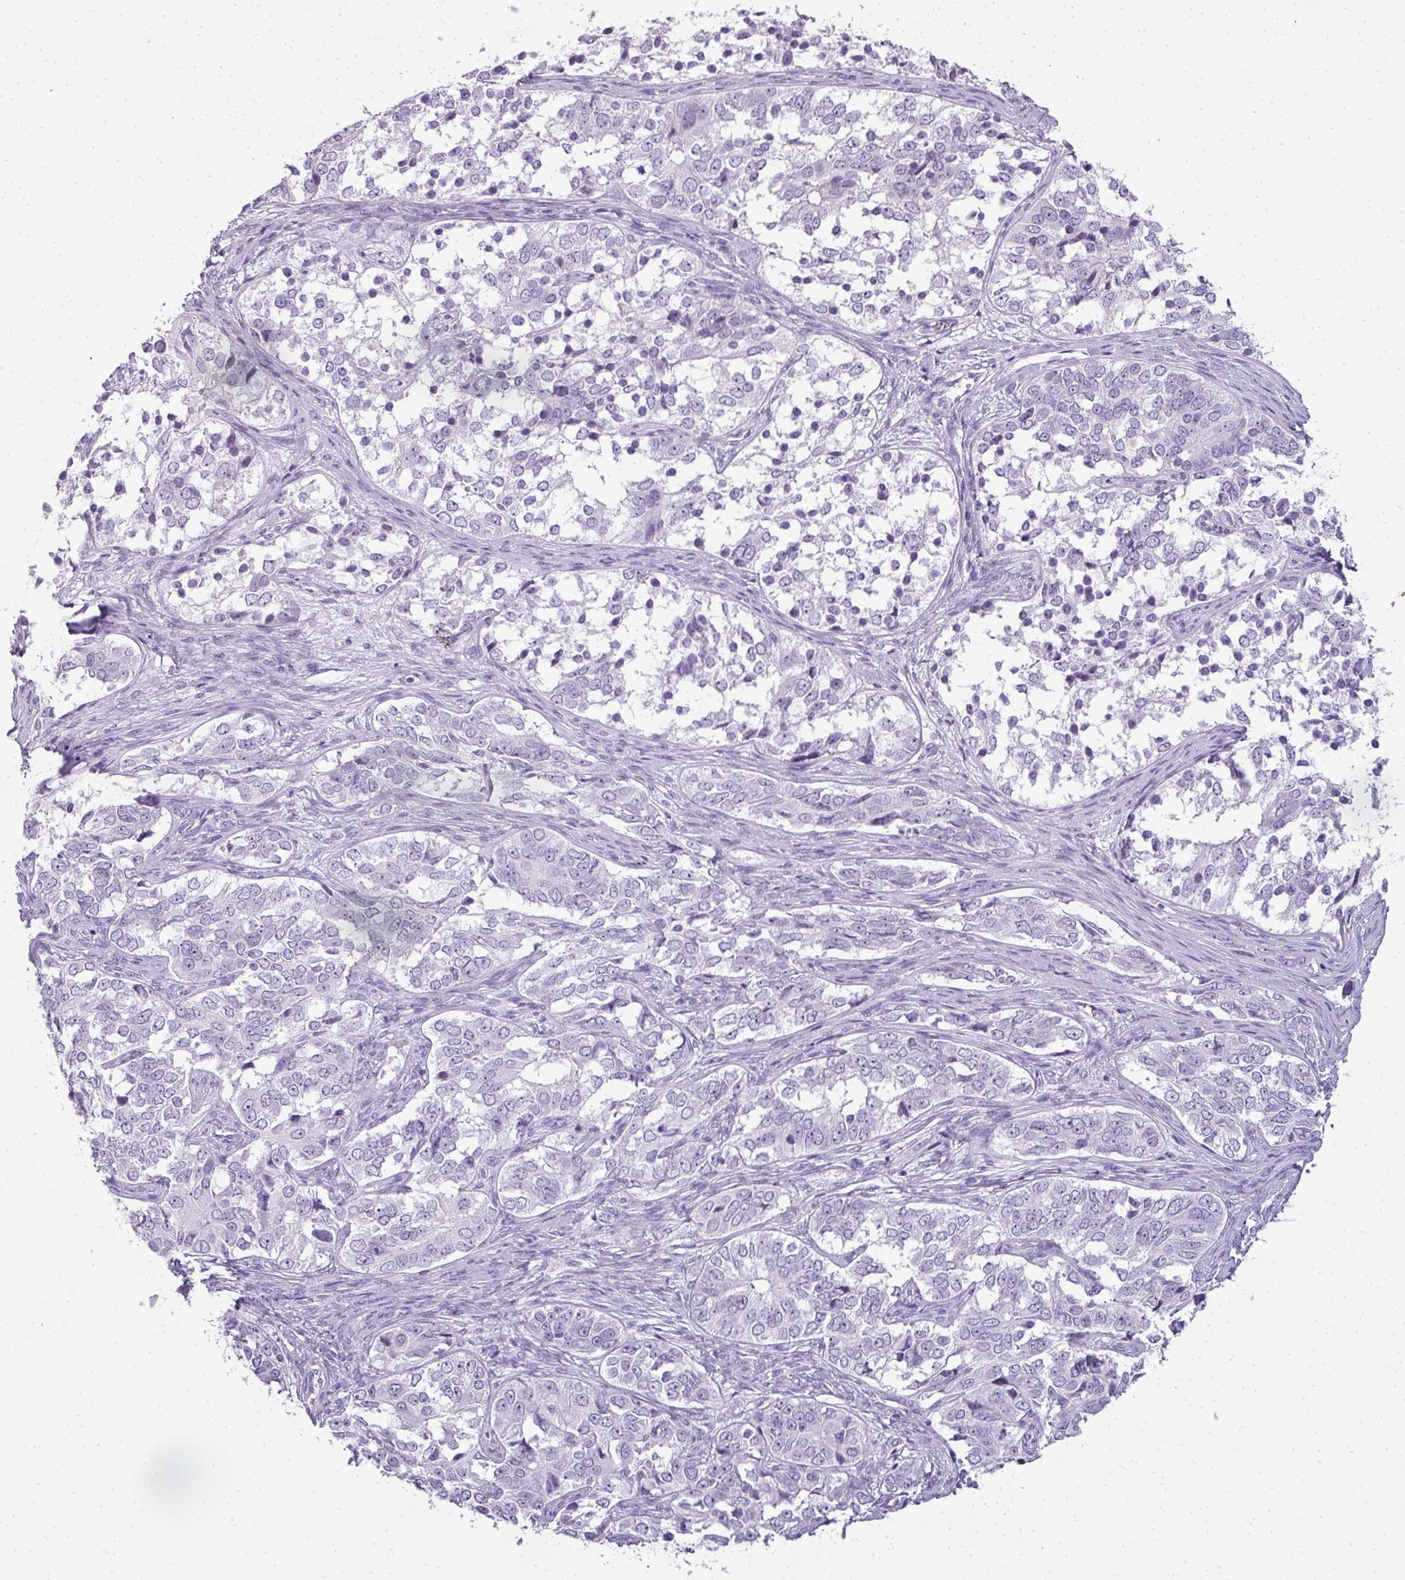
{"staining": {"intensity": "negative", "quantity": "none", "location": "none"}, "tissue": "ovarian cancer", "cell_type": "Tumor cells", "image_type": "cancer", "snomed": [{"axis": "morphology", "description": "Carcinoma, endometroid"}, {"axis": "topography", "description": "Ovary"}], "caption": "Immunohistochemistry (IHC) micrograph of ovarian cancer (endometroid carcinoma) stained for a protein (brown), which displays no staining in tumor cells.", "gene": "RBMY1F", "patient": {"sex": "female", "age": 51}}